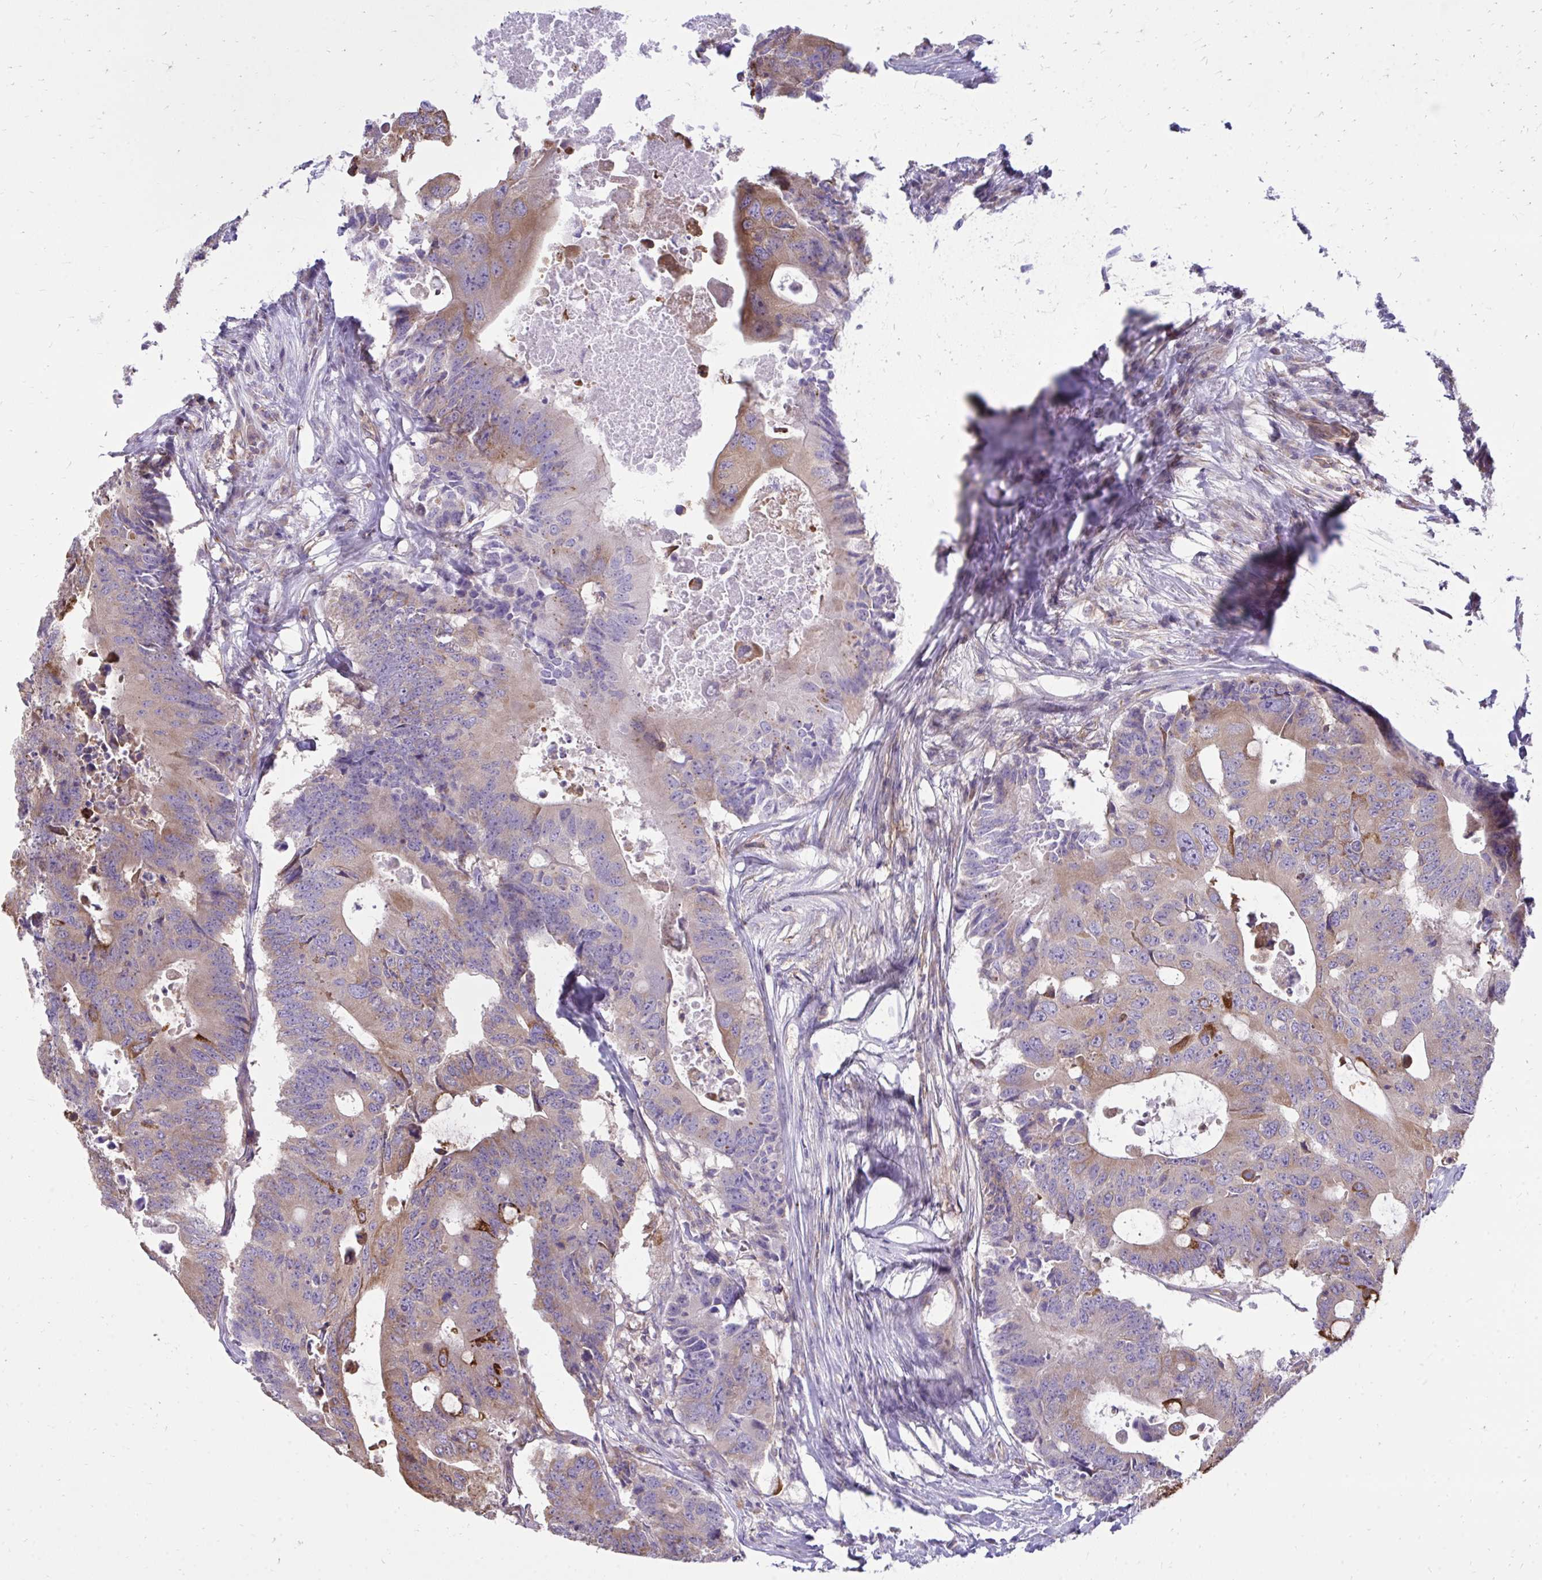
{"staining": {"intensity": "moderate", "quantity": "25%-75%", "location": "cytoplasmic/membranous"}, "tissue": "colorectal cancer", "cell_type": "Tumor cells", "image_type": "cancer", "snomed": [{"axis": "morphology", "description": "Adenocarcinoma, NOS"}, {"axis": "topography", "description": "Colon"}], "caption": "High-magnification brightfield microscopy of colorectal adenocarcinoma stained with DAB (3,3'-diaminobenzidine) (brown) and counterstained with hematoxylin (blue). tumor cells exhibit moderate cytoplasmic/membranous staining is seen in about25%-75% of cells. Nuclei are stained in blue.", "gene": "ASAP1", "patient": {"sex": "male", "age": 71}}